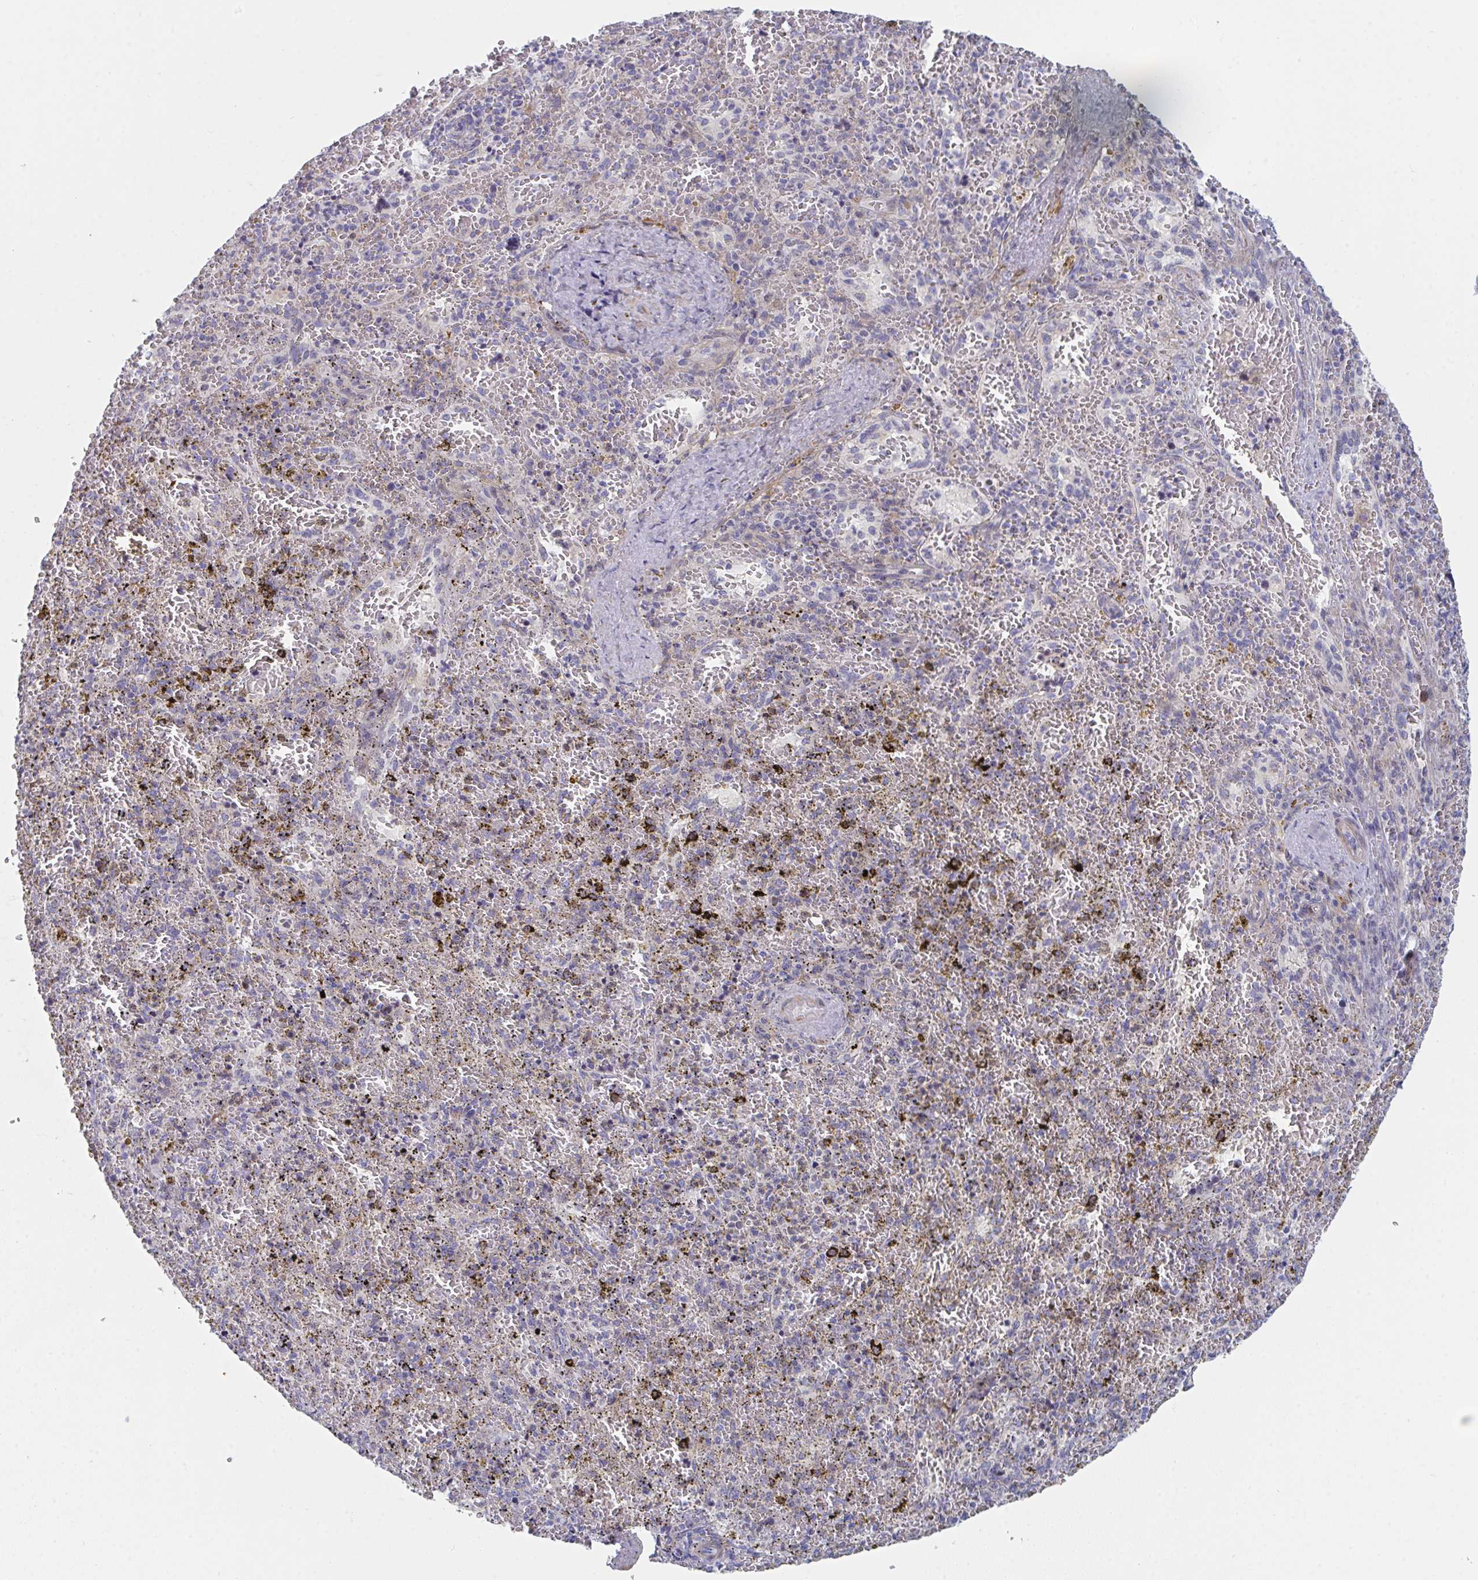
{"staining": {"intensity": "negative", "quantity": "none", "location": "none"}, "tissue": "spleen", "cell_type": "Cells in red pulp", "image_type": "normal", "snomed": [{"axis": "morphology", "description": "Normal tissue, NOS"}, {"axis": "topography", "description": "Spleen"}], "caption": "The histopathology image displays no staining of cells in red pulp in normal spleen. (DAB immunohistochemistry, high magnification).", "gene": "CENPT", "patient": {"sex": "female", "age": 50}}